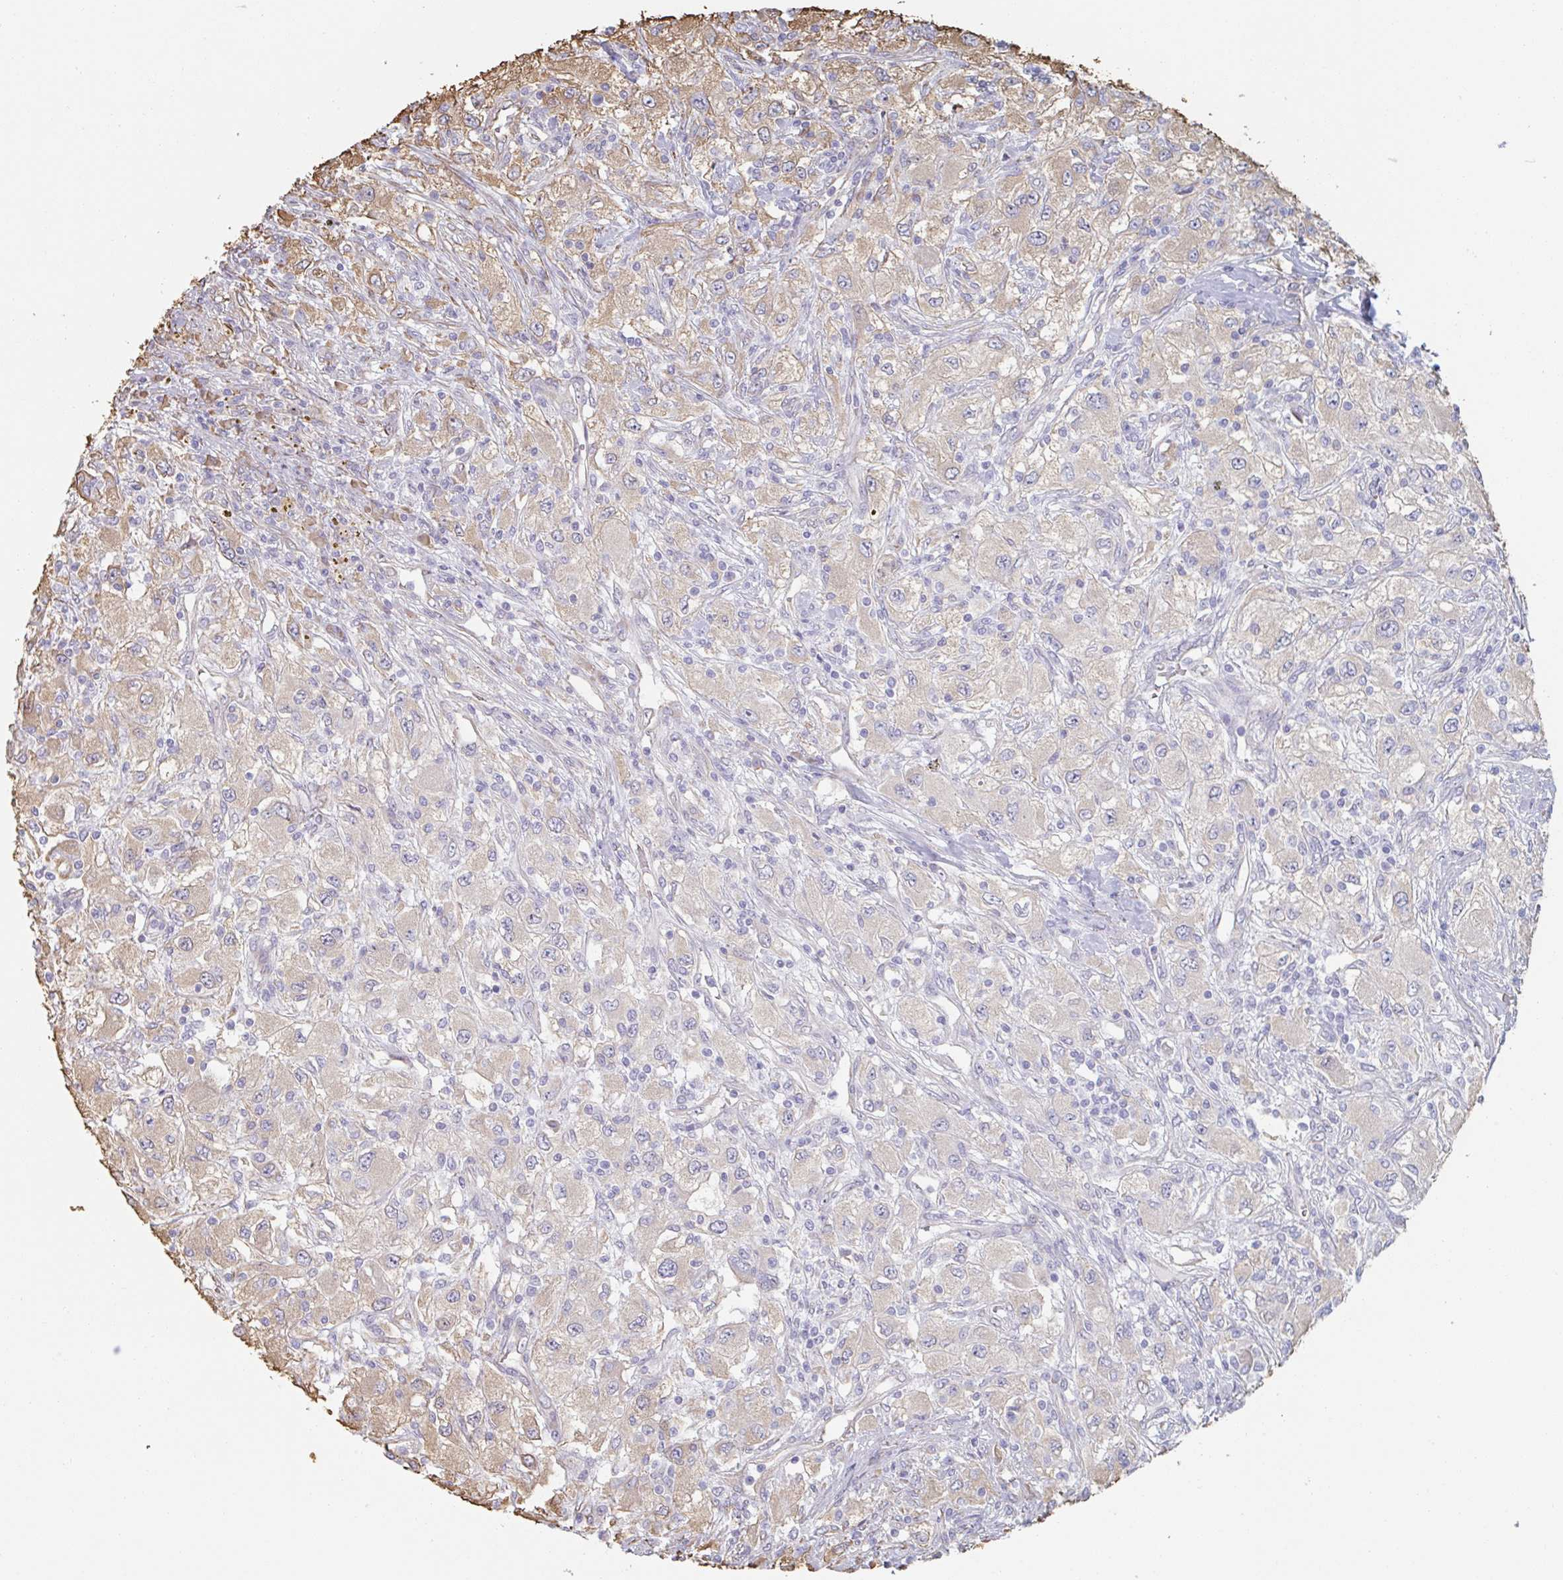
{"staining": {"intensity": "moderate", "quantity": "25%-75%", "location": "cytoplasmic/membranous"}, "tissue": "renal cancer", "cell_type": "Tumor cells", "image_type": "cancer", "snomed": [{"axis": "morphology", "description": "Adenocarcinoma, NOS"}, {"axis": "topography", "description": "Kidney"}], "caption": "Protein staining of renal cancer (adenocarcinoma) tissue reveals moderate cytoplasmic/membranous expression in approximately 25%-75% of tumor cells.", "gene": "RAB5IF", "patient": {"sex": "female", "age": 67}}